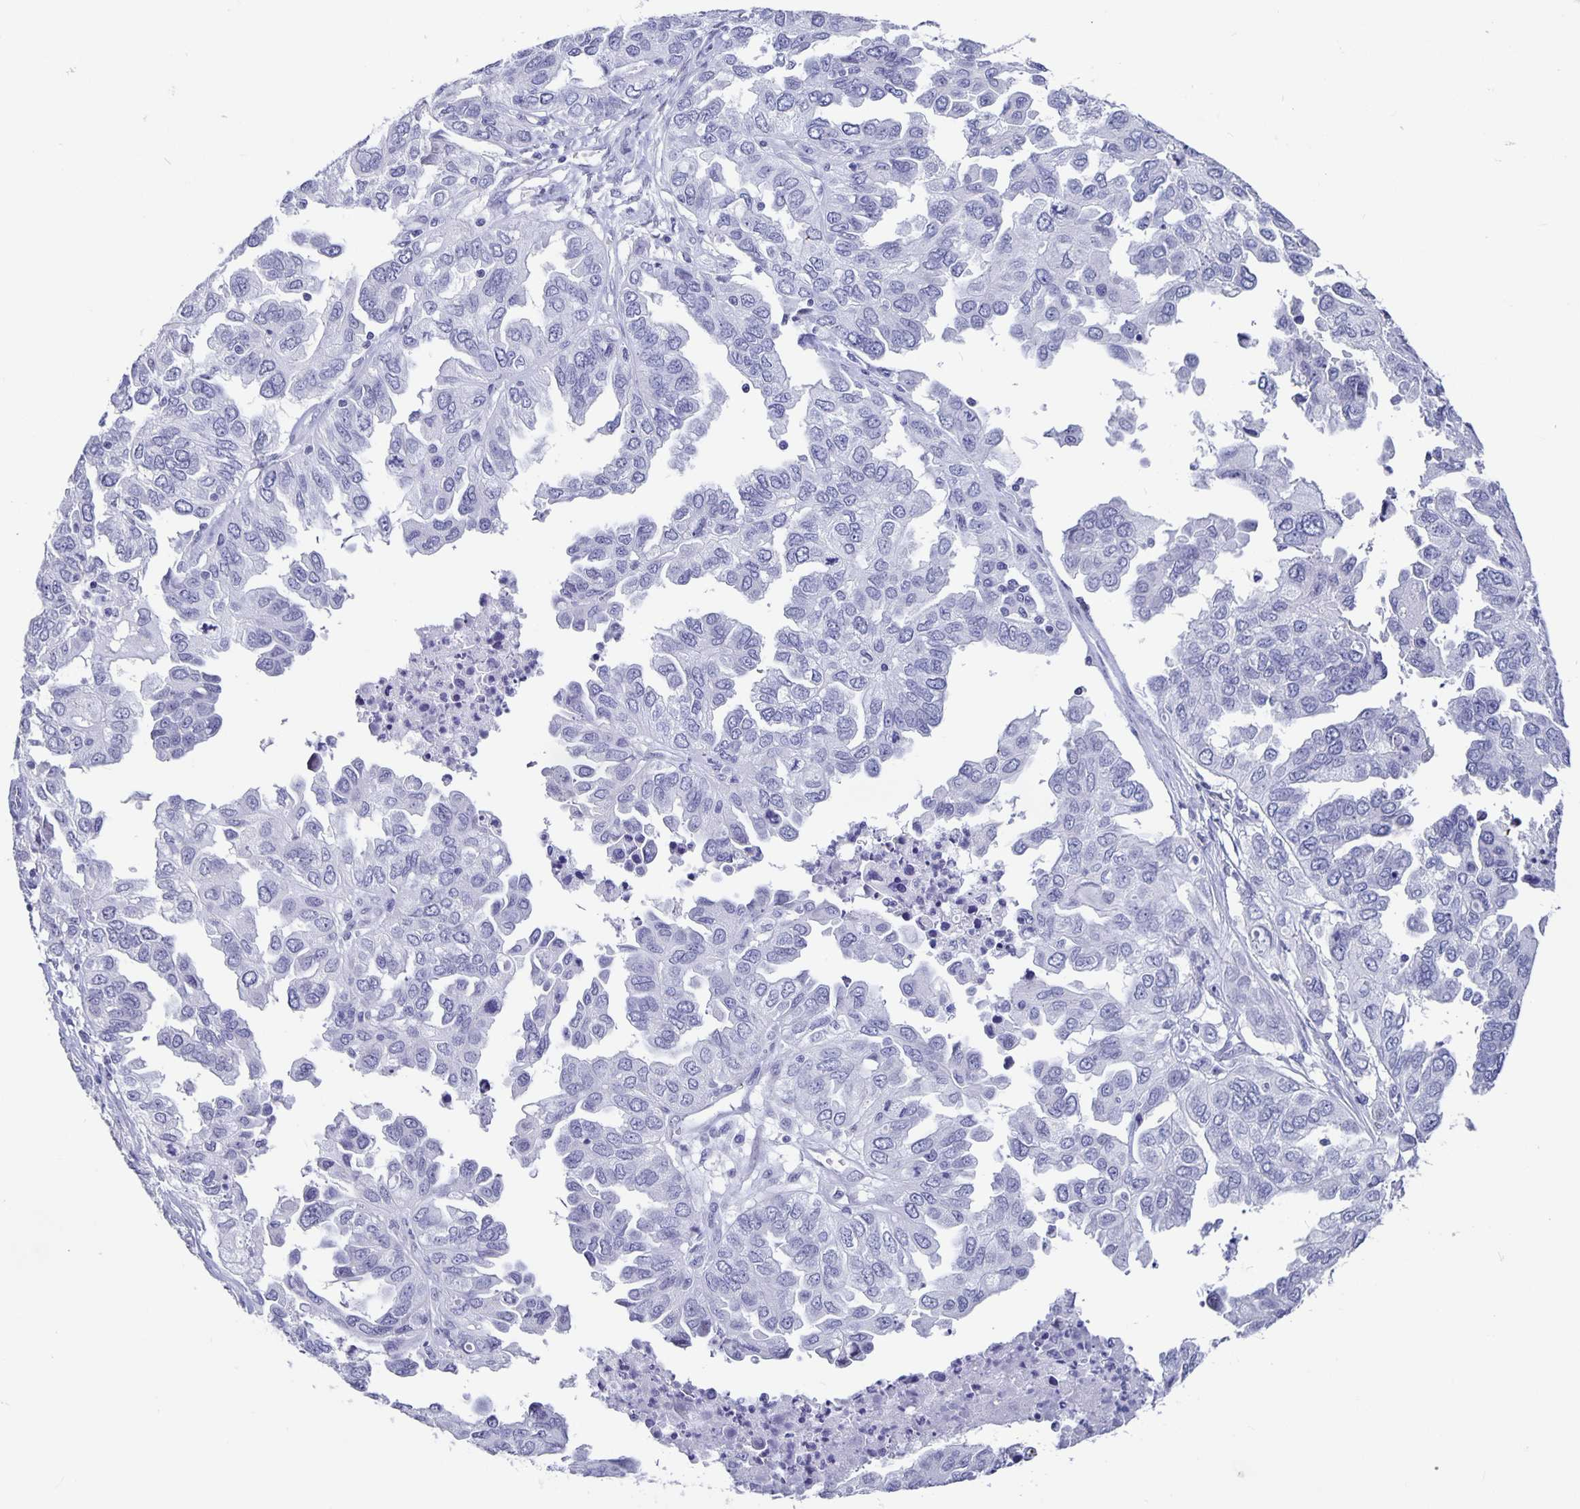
{"staining": {"intensity": "negative", "quantity": "none", "location": "none"}, "tissue": "ovarian cancer", "cell_type": "Tumor cells", "image_type": "cancer", "snomed": [{"axis": "morphology", "description": "Cystadenocarcinoma, serous, NOS"}, {"axis": "topography", "description": "Ovary"}], "caption": "An immunohistochemistry (IHC) histopathology image of ovarian serous cystadenocarcinoma is shown. There is no staining in tumor cells of ovarian serous cystadenocarcinoma.", "gene": "OLIG2", "patient": {"sex": "female", "age": 53}}